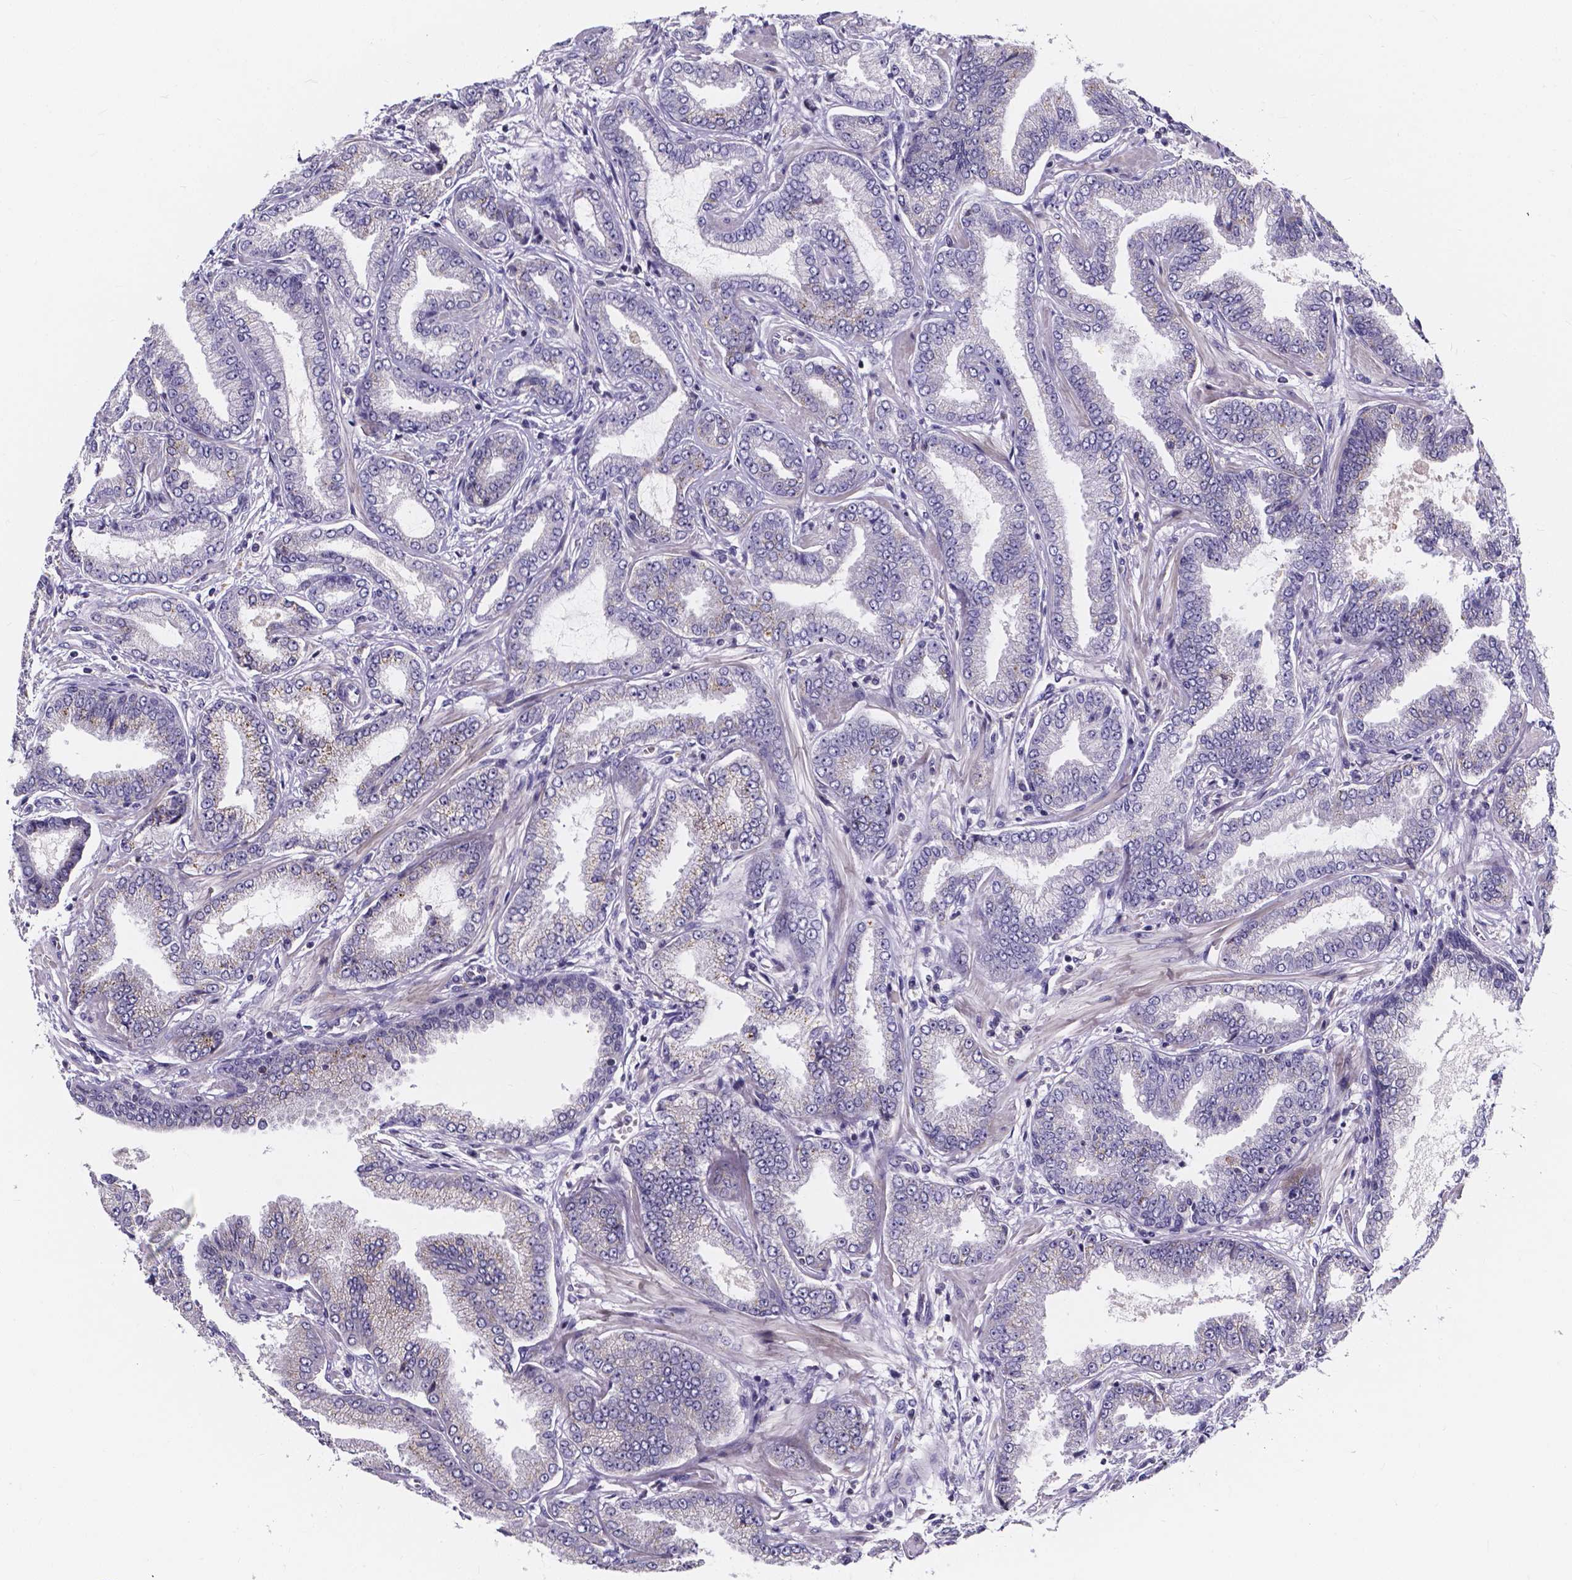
{"staining": {"intensity": "negative", "quantity": "none", "location": "none"}, "tissue": "prostate cancer", "cell_type": "Tumor cells", "image_type": "cancer", "snomed": [{"axis": "morphology", "description": "Adenocarcinoma, Low grade"}, {"axis": "topography", "description": "Prostate"}], "caption": "Immunohistochemistry of human prostate cancer (low-grade adenocarcinoma) displays no staining in tumor cells. Brightfield microscopy of immunohistochemistry stained with DAB (brown) and hematoxylin (blue), captured at high magnification.", "gene": "THEMIS", "patient": {"sex": "male", "age": 55}}